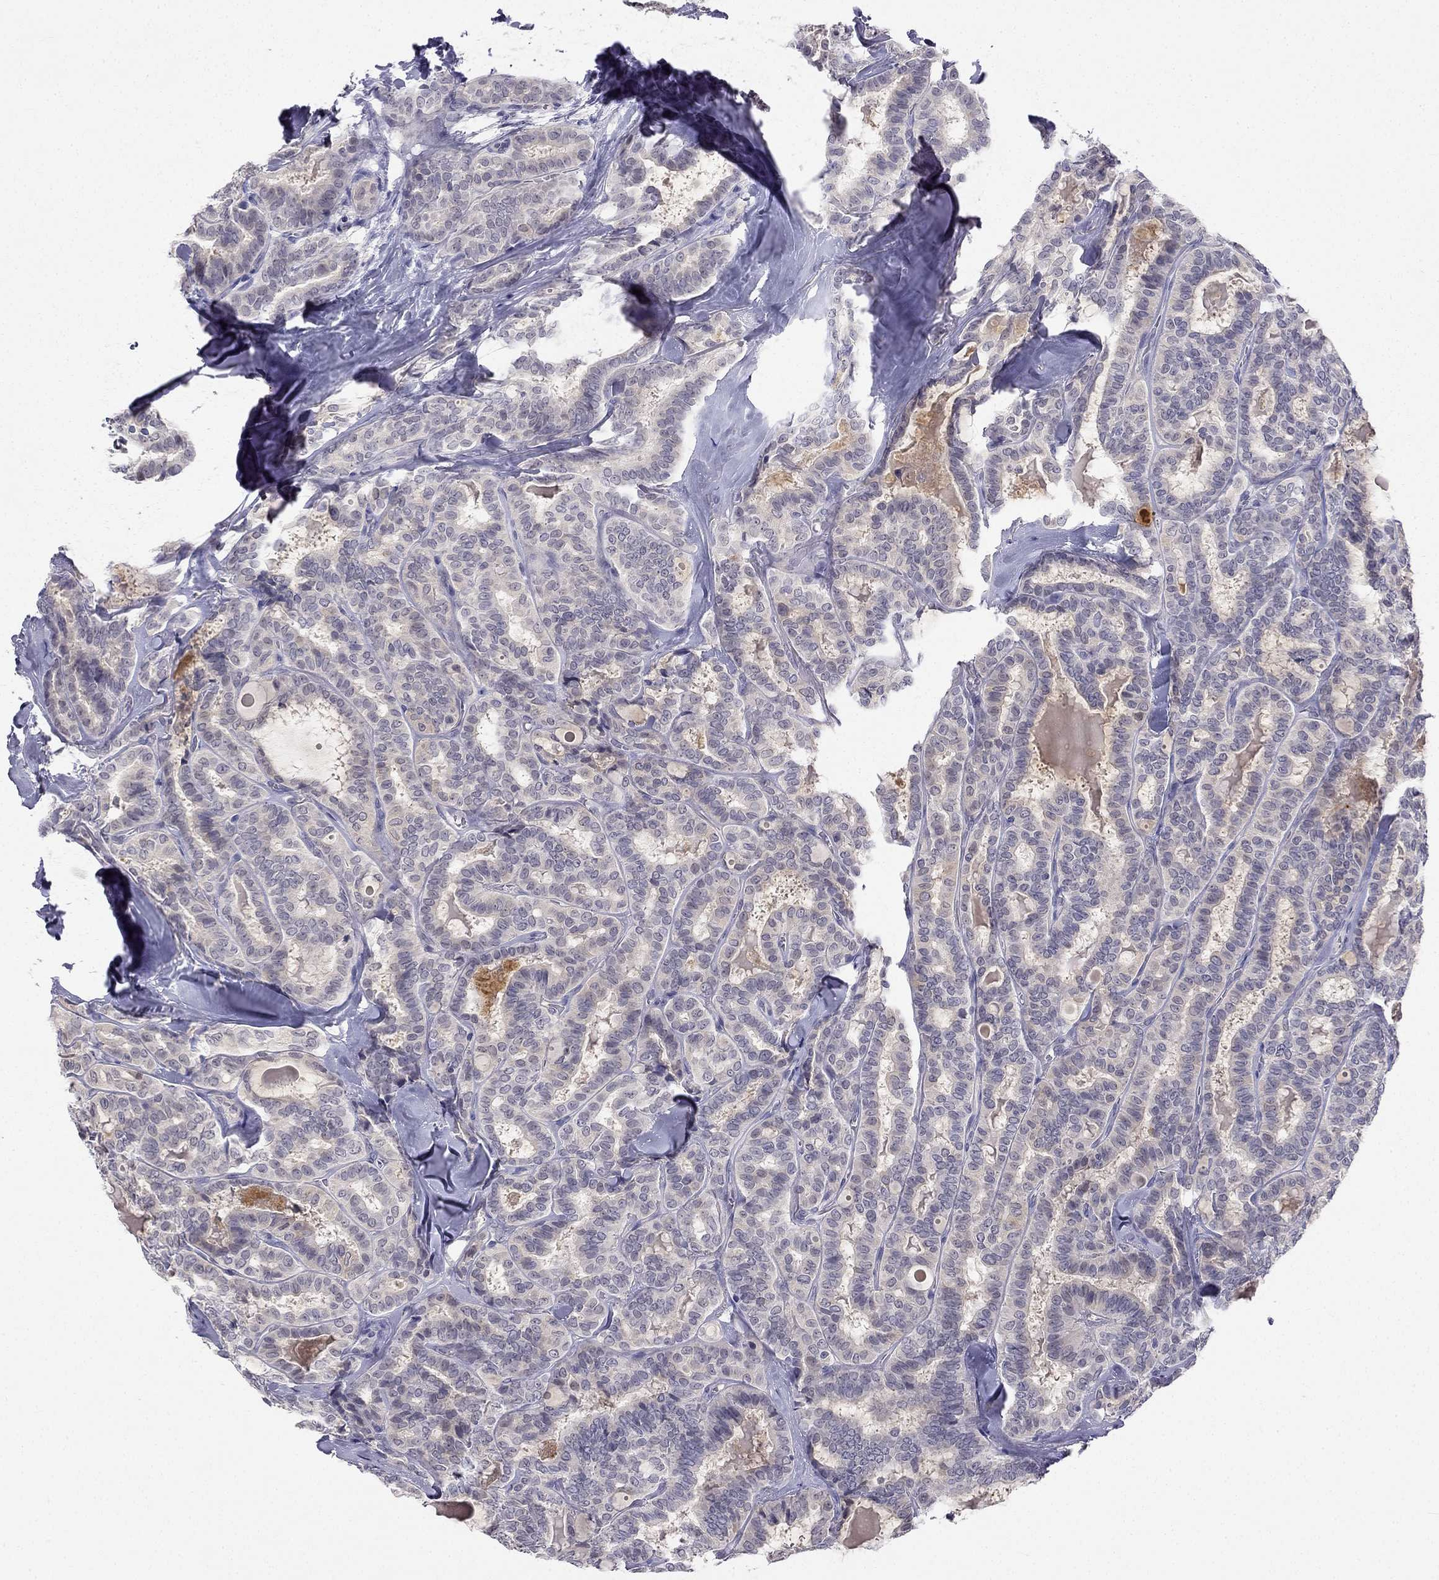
{"staining": {"intensity": "weak", "quantity": "<25%", "location": "cytoplasmic/membranous"}, "tissue": "thyroid cancer", "cell_type": "Tumor cells", "image_type": "cancer", "snomed": [{"axis": "morphology", "description": "Papillary adenocarcinoma, NOS"}, {"axis": "topography", "description": "Thyroid gland"}], "caption": "DAB immunohistochemical staining of human thyroid cancer exhibits no significant positivity in tumor cells.", "gene": "C16orf89", "patient": {"sex": "female", "age": 39}}